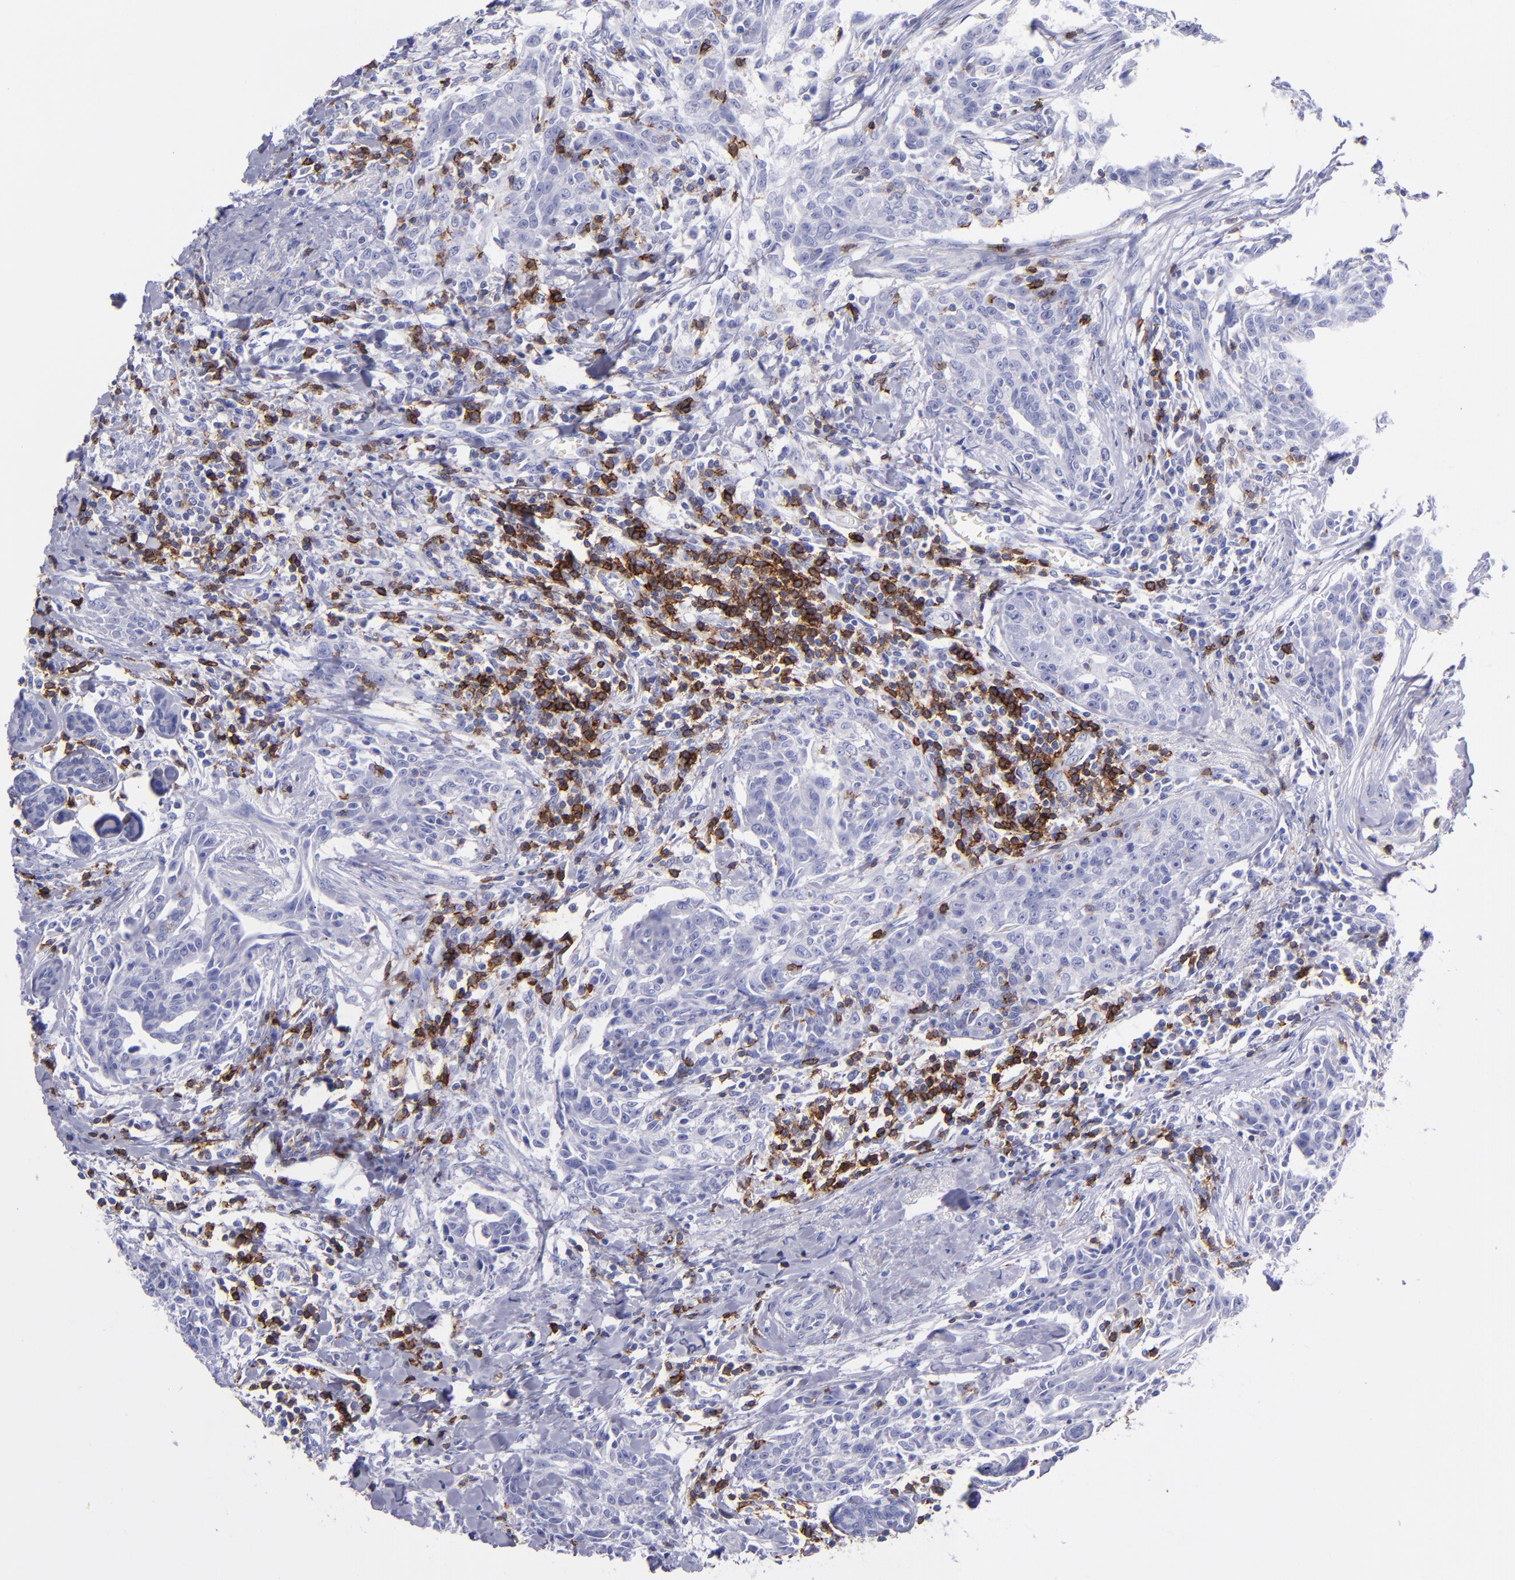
{"staining": {"intensity": "negative", "quantity": "none", "location": "none"}, "tissue": "breast cancer", "cell_type": "Tumor cells", "image_type": "cancer", "snomed": [{"axis": "morphology", "description": "Duct carcinoma"}, {"axis": "topography", "description": "Breast"}], "caption": "Immunohistochemistry (IHC) of human breast cancer (intraductal carcinoma) exhibits no staining in tumor cells.", "gene": "CD6", "patient": {"sex": "female", "age": 50}}